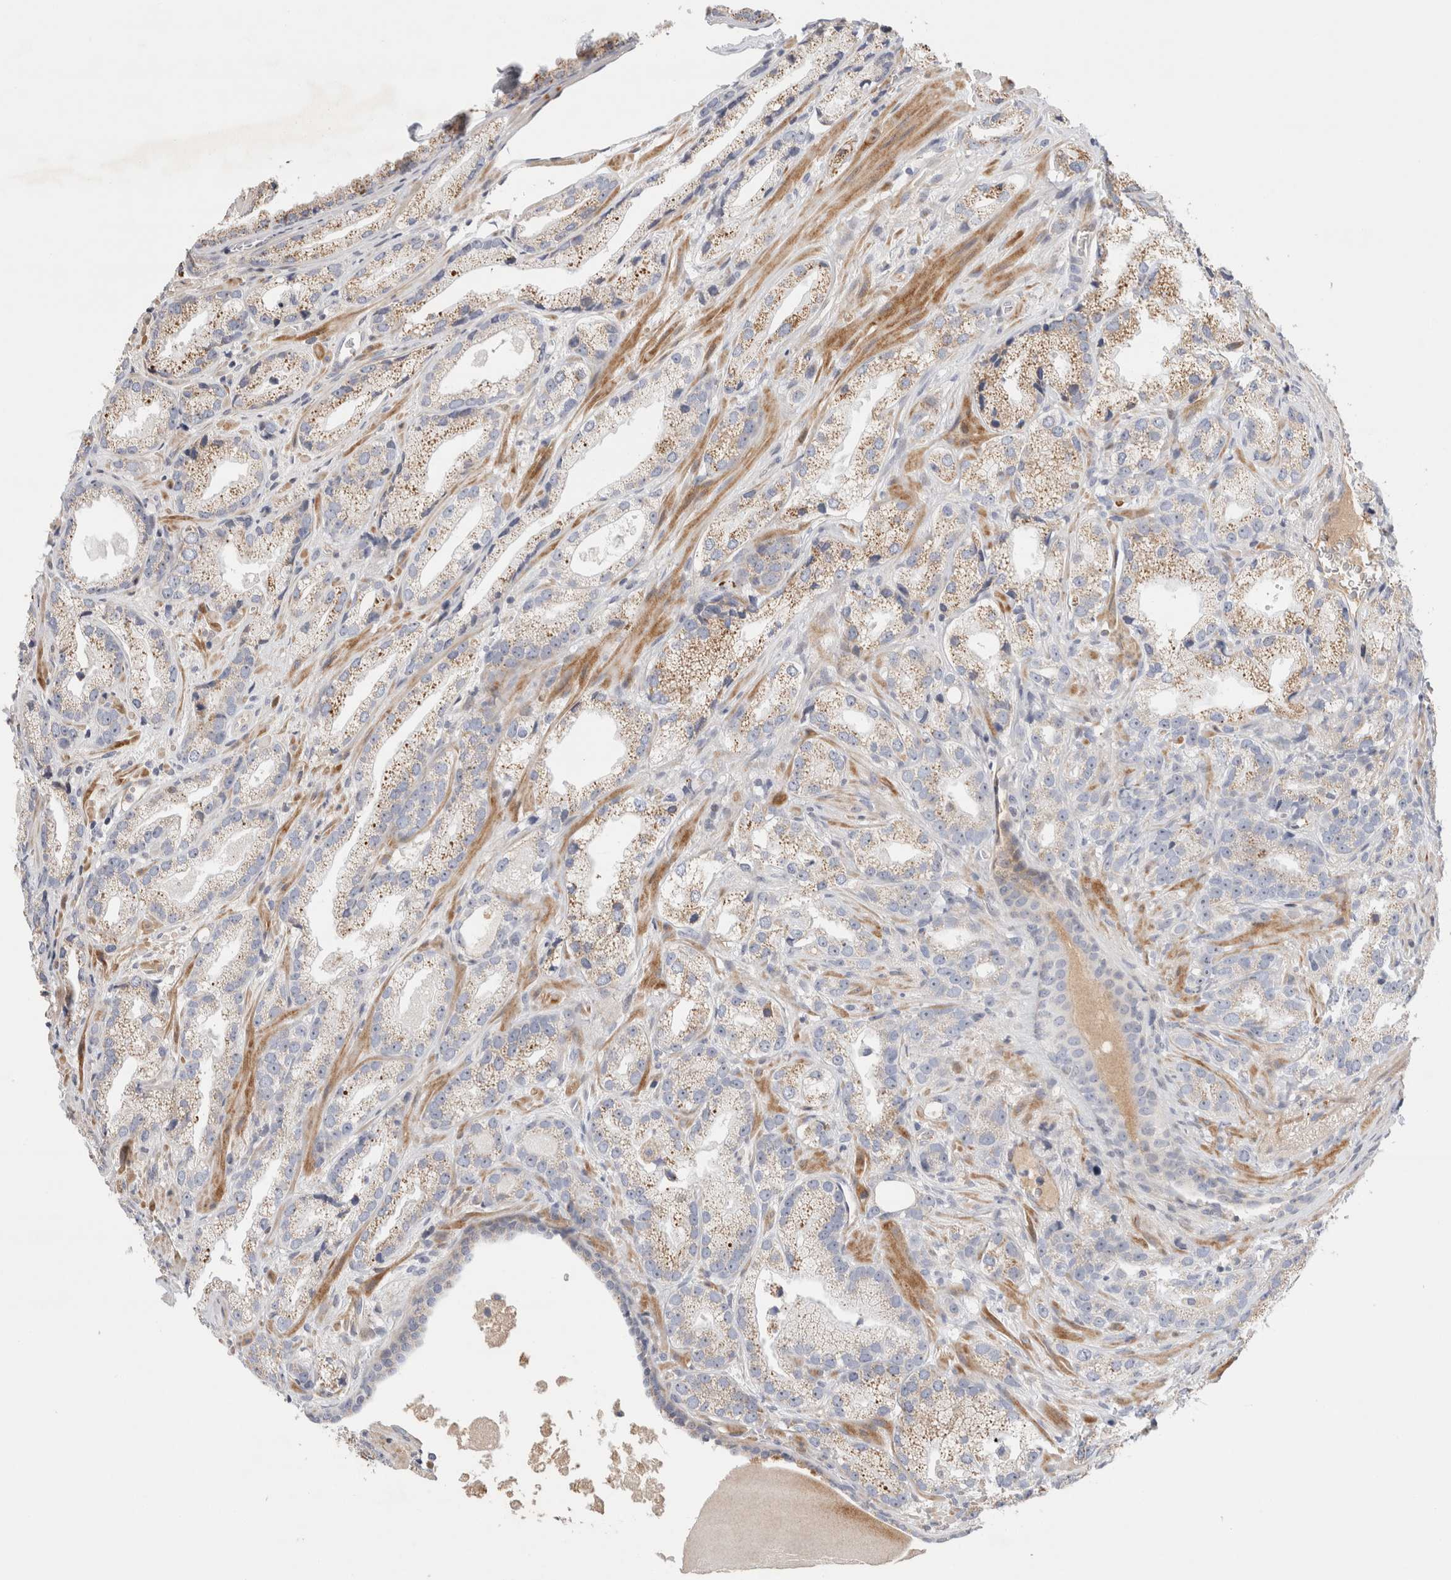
{"staining": {"intensity": "weak", "quantity": "25%-75%", "location": "cytoplasmic/membranous"}, "tissue": "prostate cancer", "cell_type": "Tumor cells", "image_type": "cancer", "snomed": [{"axis": "morphology", "description": "Adenocarcinoma, High grade"}, {"axis": "topography", "description": "Prostate"}], "caption": "A photomicrograph of human prostate cancer stained for a protein displays weak cytoplasmic/membranous brown staining in tumor cells. Nuclei are stained in blue.", "gene": "ECHDC2", "patient": {"sex": "male", "age": 63}}